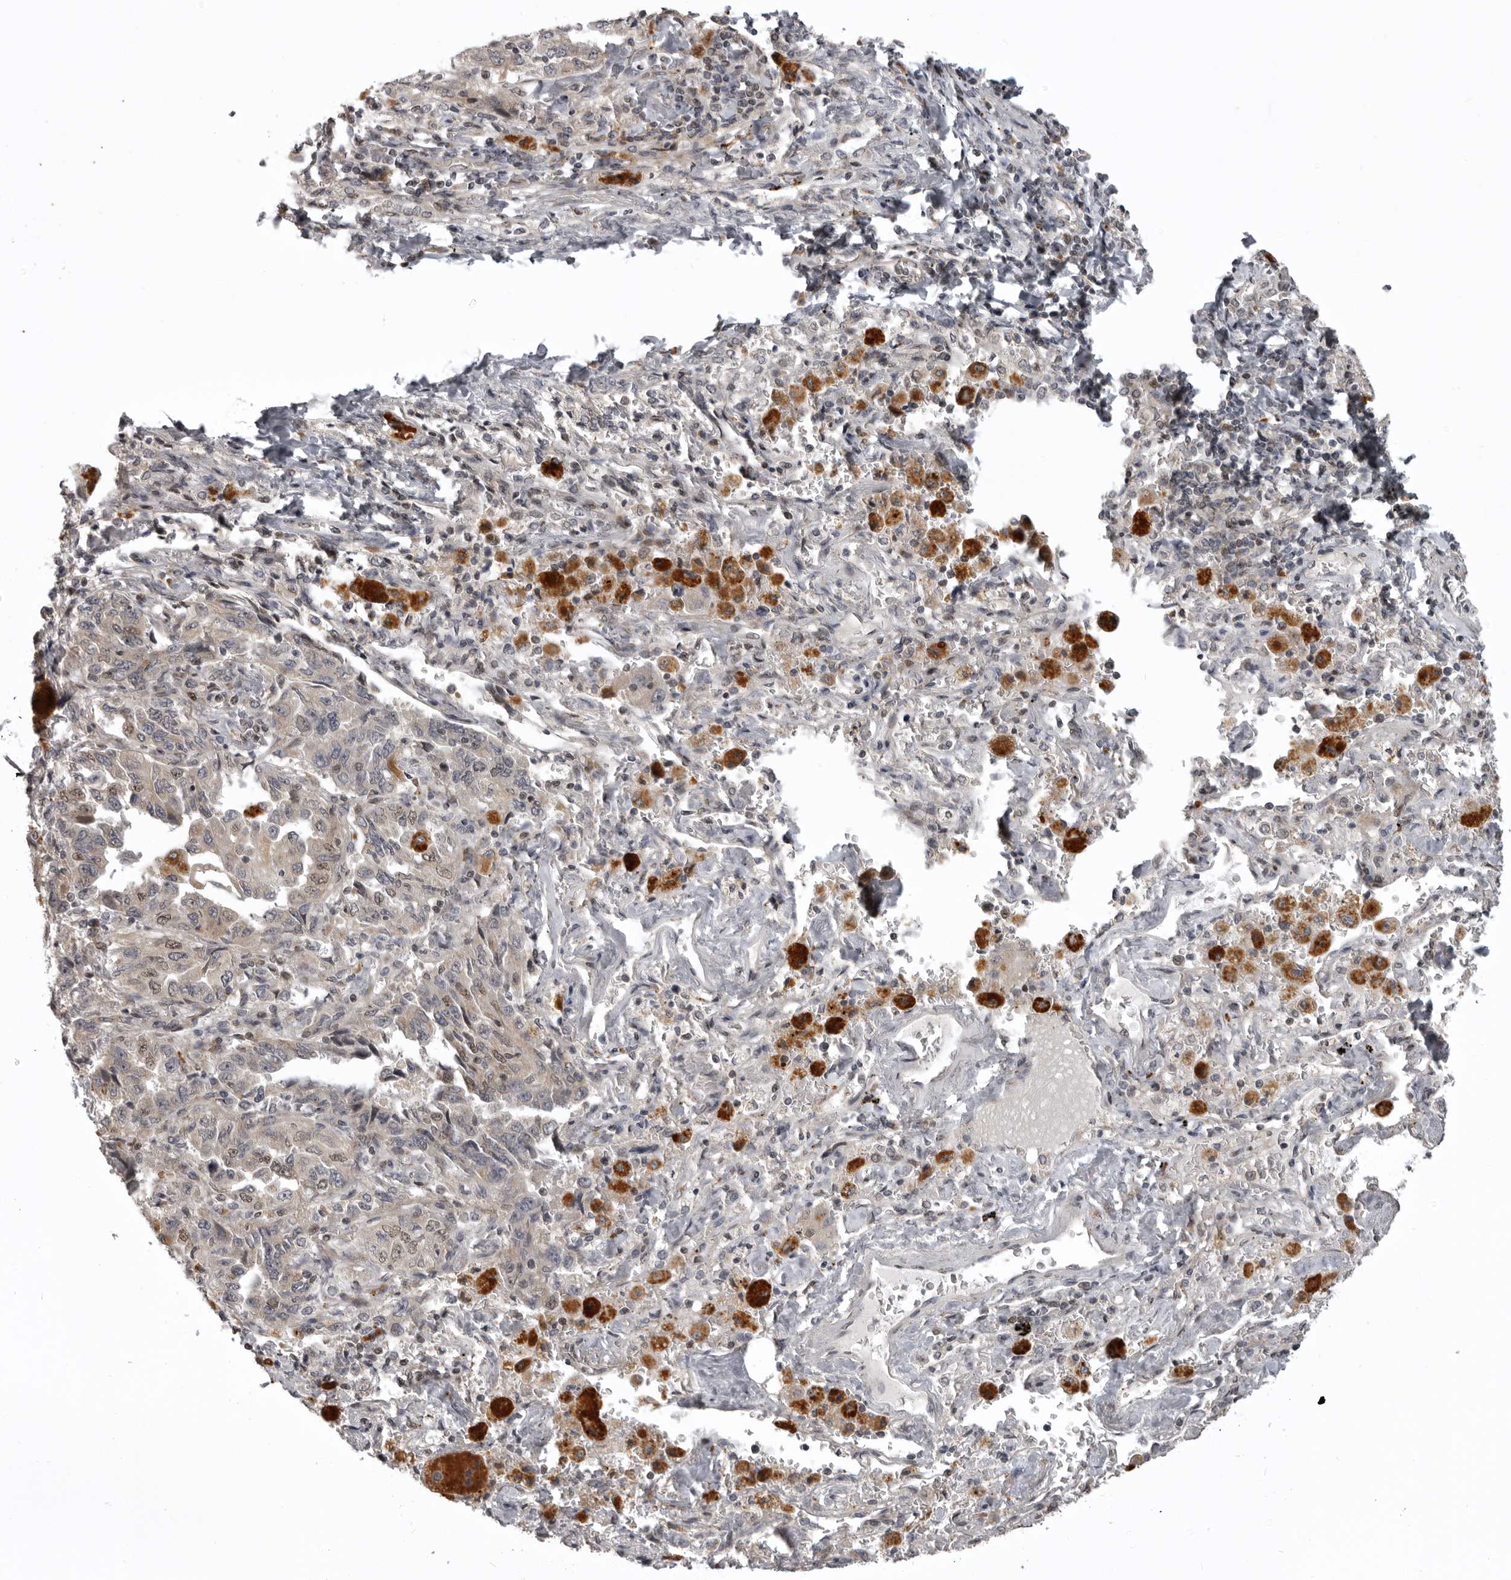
{"staining": {"intensity": "weak", "quantity": "25%-75%", "location": "nuclear"}, "tissue": "lung cancer", "cell_type": "Tumor cells", "image_type": "cancer", "snomed": [{"axis": "morphology", "description": "Adenocarcinoma, NOS"}, {"axis": "topography", "description": "Lung"}], "caption": "A photomicrograph of human lung cancer (adenocarcinoma) stained for a protein exhibits weak nuclear brown staining in tumor cells. (DAB IHC with brightfield microscopy, high magnification).", "gene": "C1orf109", "patient": {"sex": "female", "age": 51}}